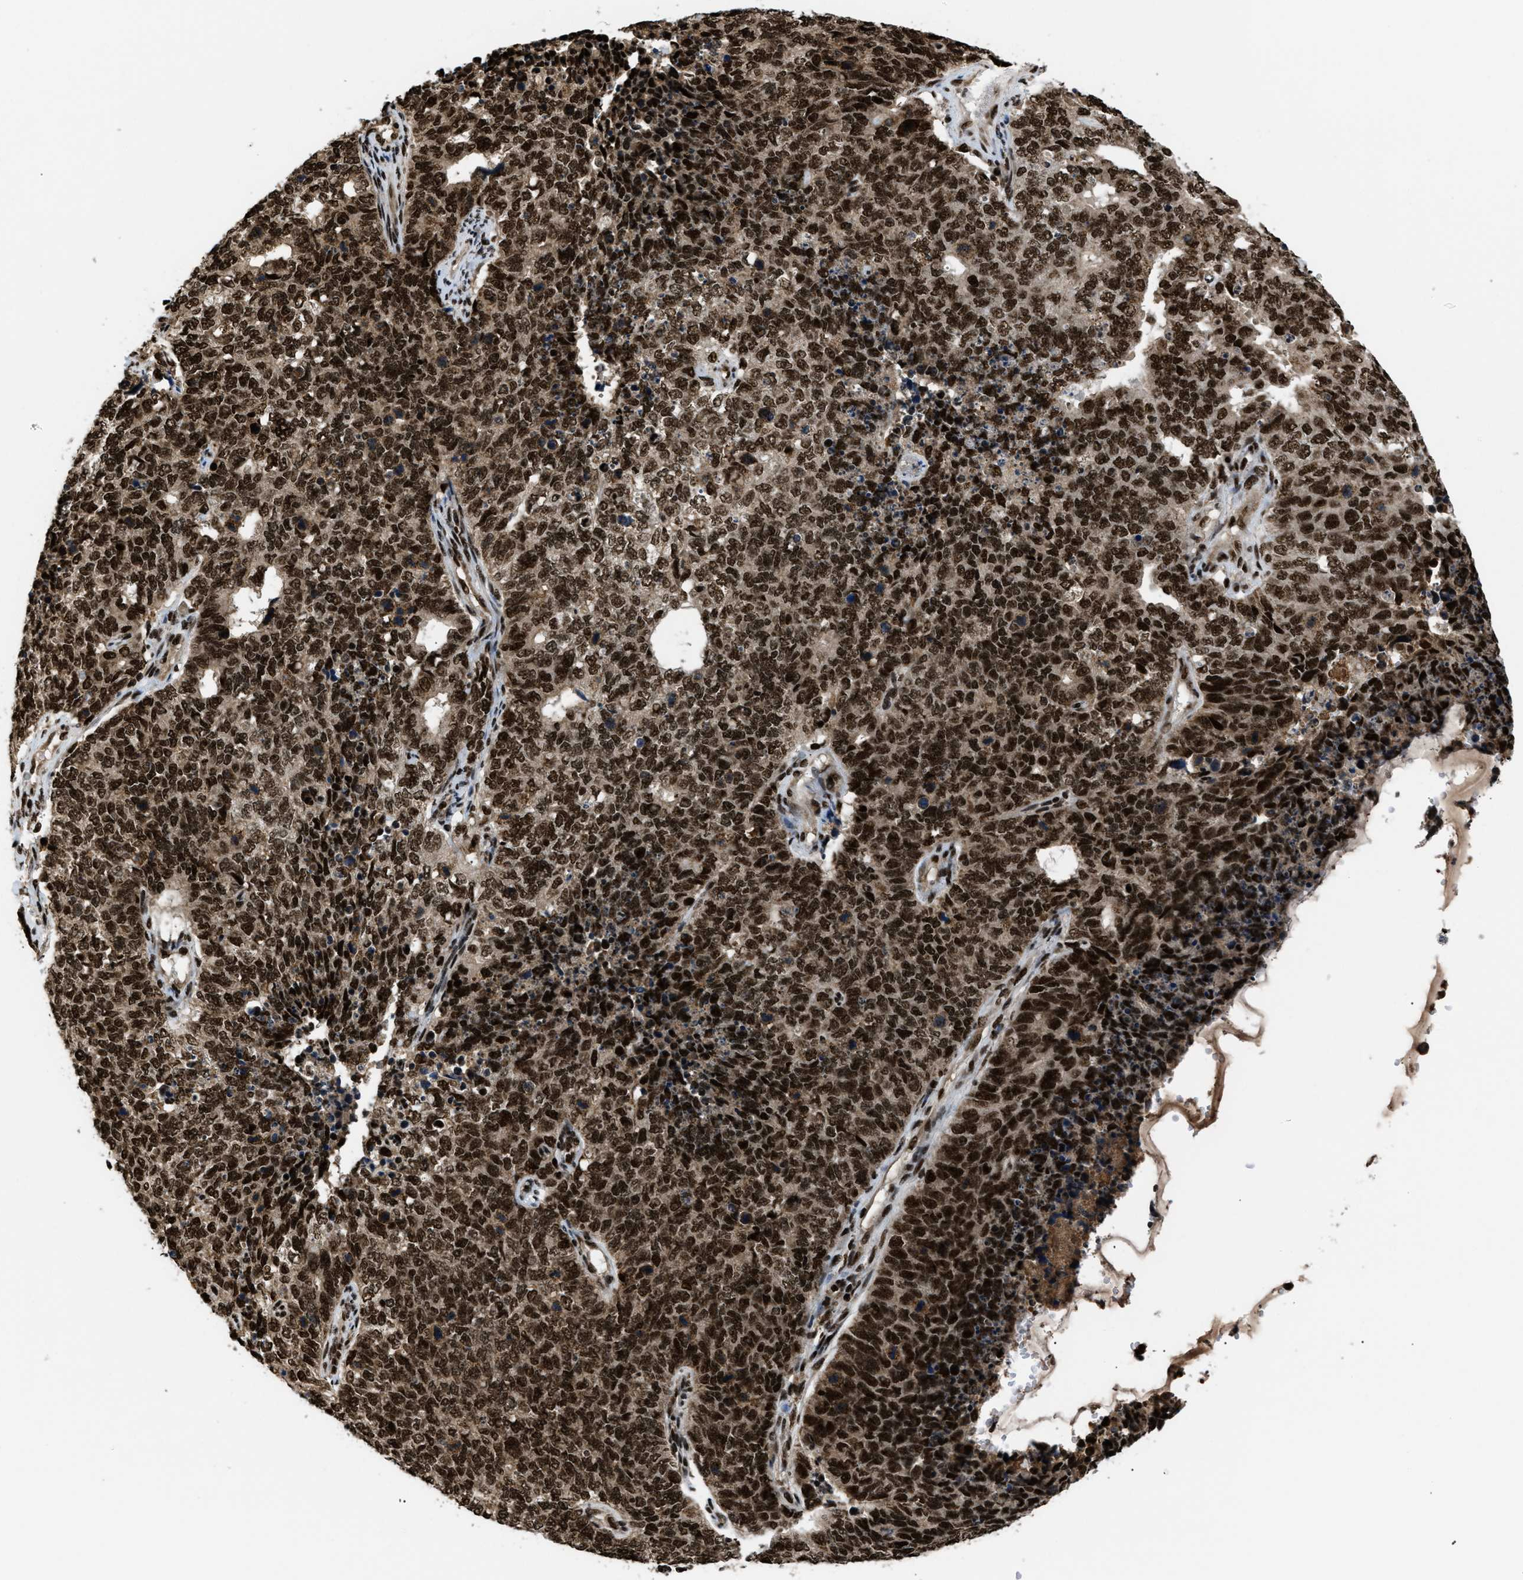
{"staining": {"intensity": "strong", "quantity": ">75%", "location": "nuclear"}, "tissue": "cervical cancer", "cell_type": "Tumor cells", "image_type": "cancer", "snomed": [{"axis": "morphology", "description": "Squamous cell carcinoma, NOS"}, {"axis": "topography", "description": "Cervix"}], "caption": "The micrograph shows staining of squamous cell carcinoma (cervical), revealing strong nuclear protein expression (brown color) within tumor cells.", "gene": "RBM5", "patient": {"sex": "female", "age": 63}}